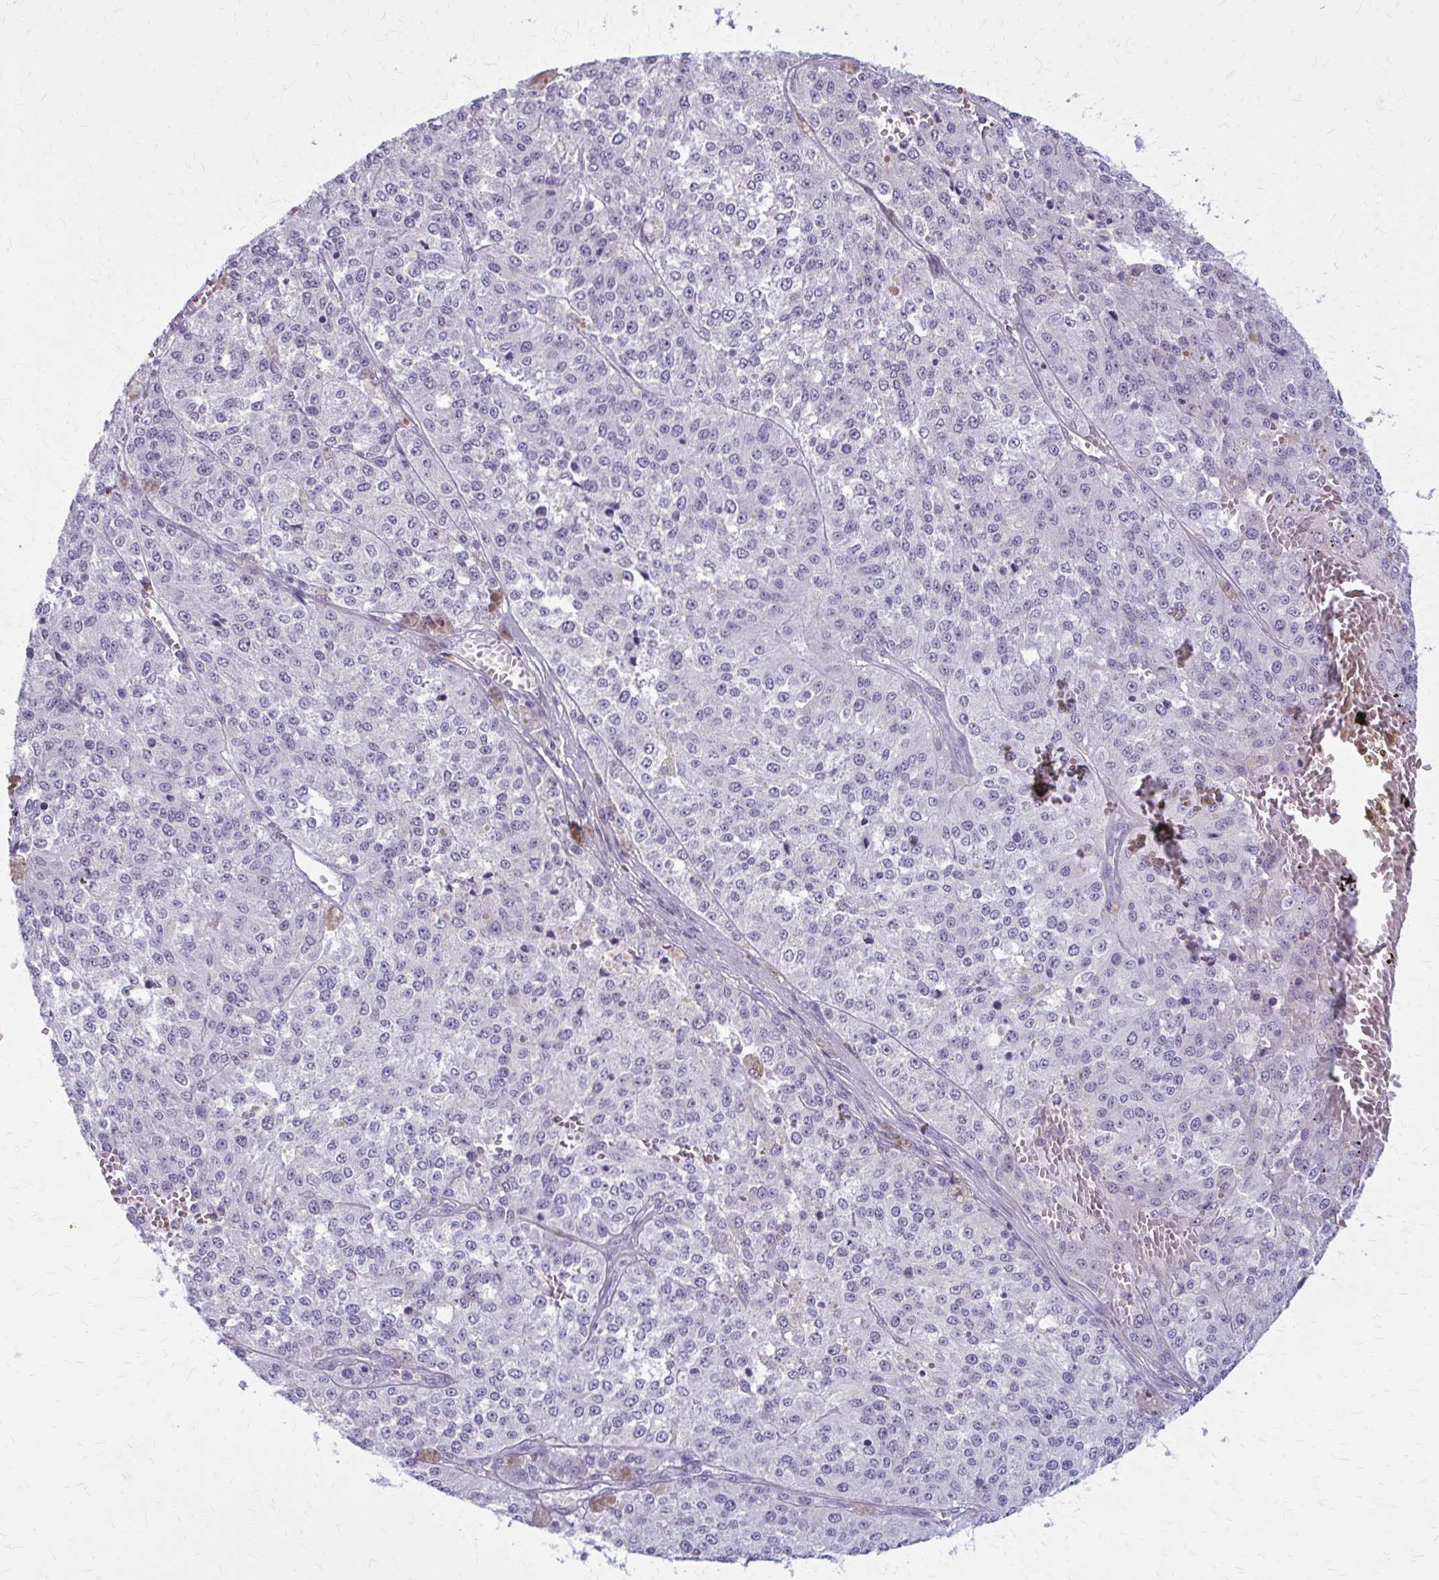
{"staining": {"intensity": "negative", "quantity": "none", "location": "none"}, "tissue": "melanoma", "cell_type": "Tumor cells", "image_type": "cancer", "snomed": [{"axis": "morphology", "description": "Malignant melanoma, Metastatic site"}, {"axis": "topography", "description": "Lymph node"}], "caption": "IHC of human malignant melanoma (metastatic site) demonstrates no expression in tumor cells.", "gene": "ZDHHC7", "patient": {"sex": "female", "age": 64}}